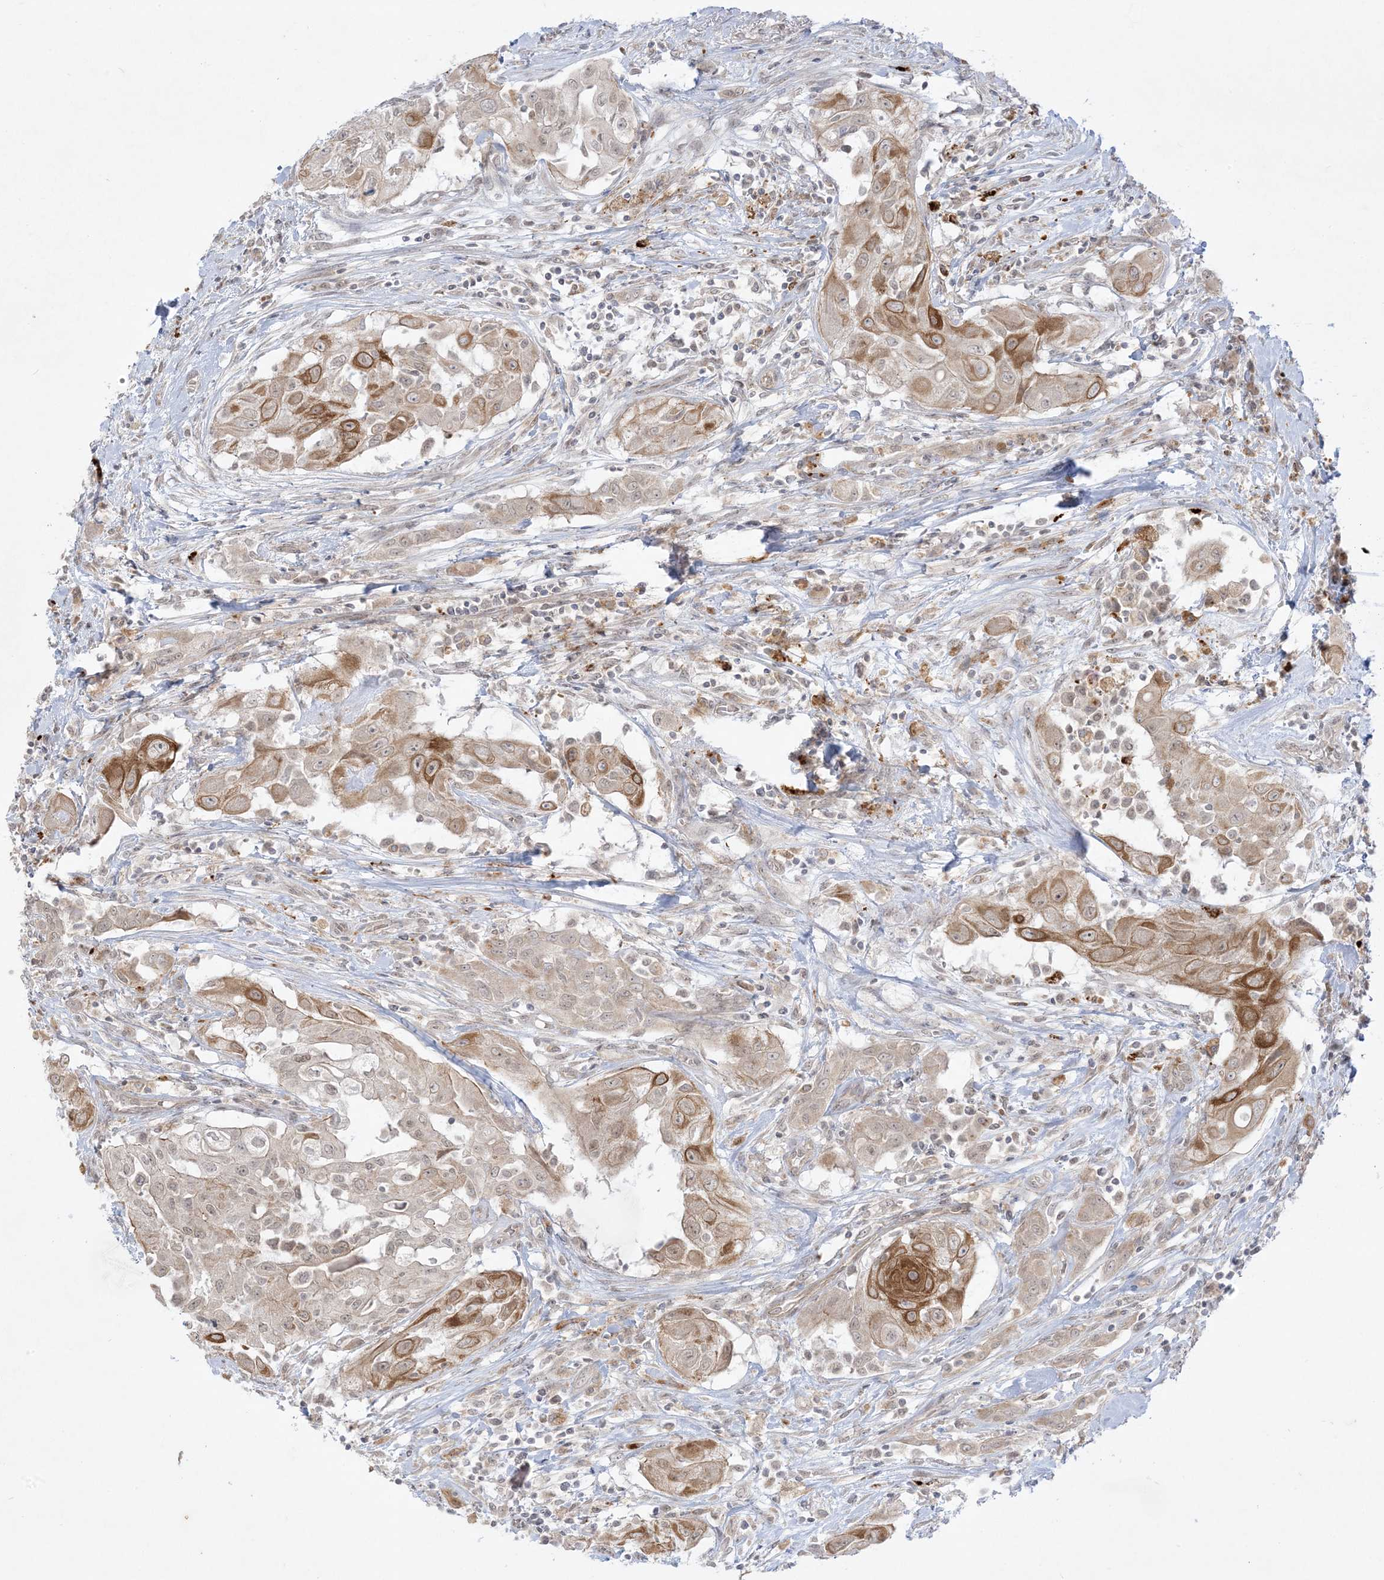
{"staining": {"intensity": "moderate", "quantity": "25%-75%", "location": "cytoplasmic/membranous"}, "tissue": "thyroid cancer", "cell_type": "Tumor cells", "image_type": "cancer", "snomed": [{"axis": "morphology", "description": "Papillary adenocarcinoma, NOS"}, {"axis": "topography", "description": "Thyroid gland"}], "caption": "An image showing moderate cytoplasmic/membranous positivity in about 25%-75% of tumor cells in thyroid papillary adenocarcinoma, as visualized by brown immunohistochemical staining.", "gene": "PTK6", "patient": {"sex": "female", "age": 59}}